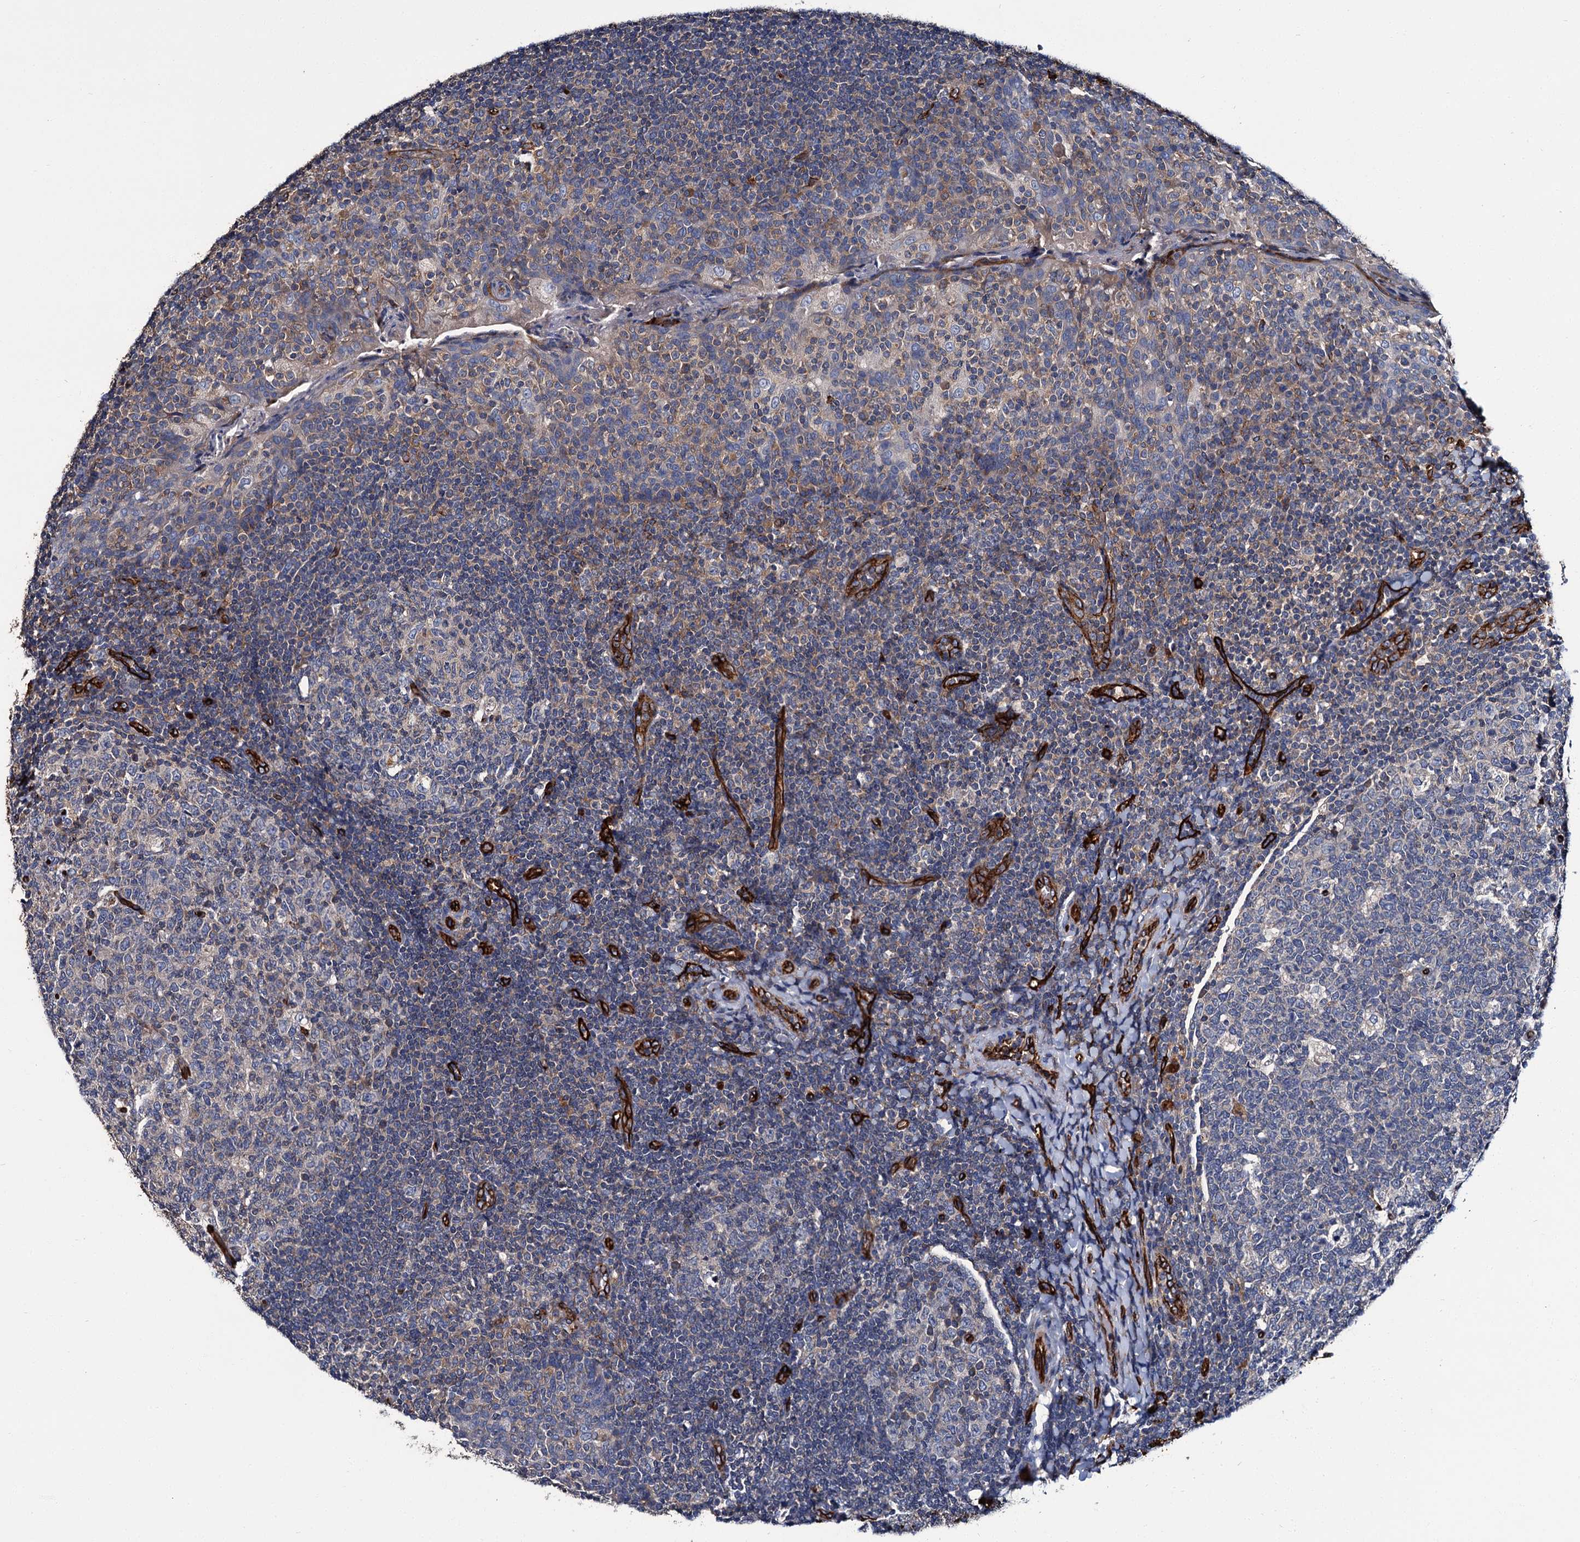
{"staining": {"intensity": "weak", "quantity": "<25%", "location": "cytoplasmic/membranous"}, "tissue": "tonsil", "cell_type": "Germinal center cells", "image_type": "normal", "snomed": [{"axis": "morphology", "description": "Normal tissue, NOS"}, {"axis": "topography", "description": "Tonsil"}], "caption": "Immunohistochemical staining of unremarkable tonsil reveals no significant expression in germinal center cells.", "gene": "CACNA1C", "patient": {"sex": "female", "age": 19}}